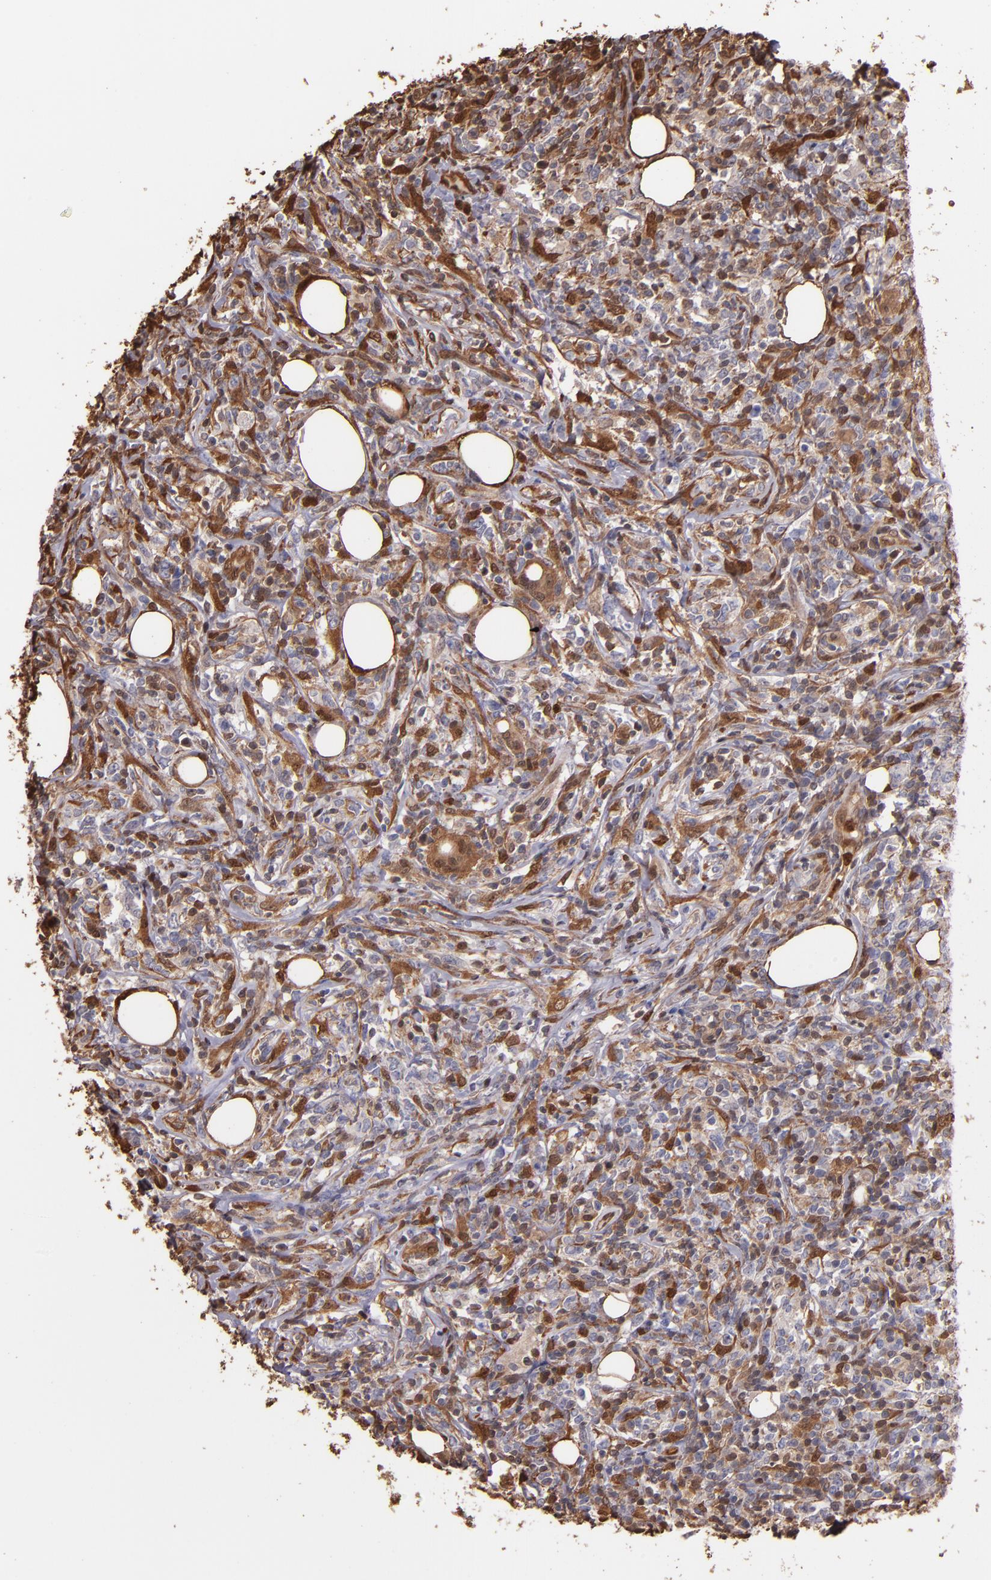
{"staining": {"intensity": "moderate", "quantity": ">75%", "location": "cytoplasmic/membranous"}, "tissue": "lymphoma", "cell_type": "Tumor cells", "image_type": "cancer", "snomed": [{"axis": "morphology", "description": "Malignant lymphoma, non-Hodgkin's type, High grade"}, {"axis": "topography", "description": "Lymph node"}], "caption": "Malignant lymphoma, non-Hodgkin's type (high-grade) stained for a protein (brown) reveals moderate cytoplasmic/membranous positive staining in approximately >75% of tumor cells.", "gene": "S100A6", "patient": {"sex": "female", "age": 84}}